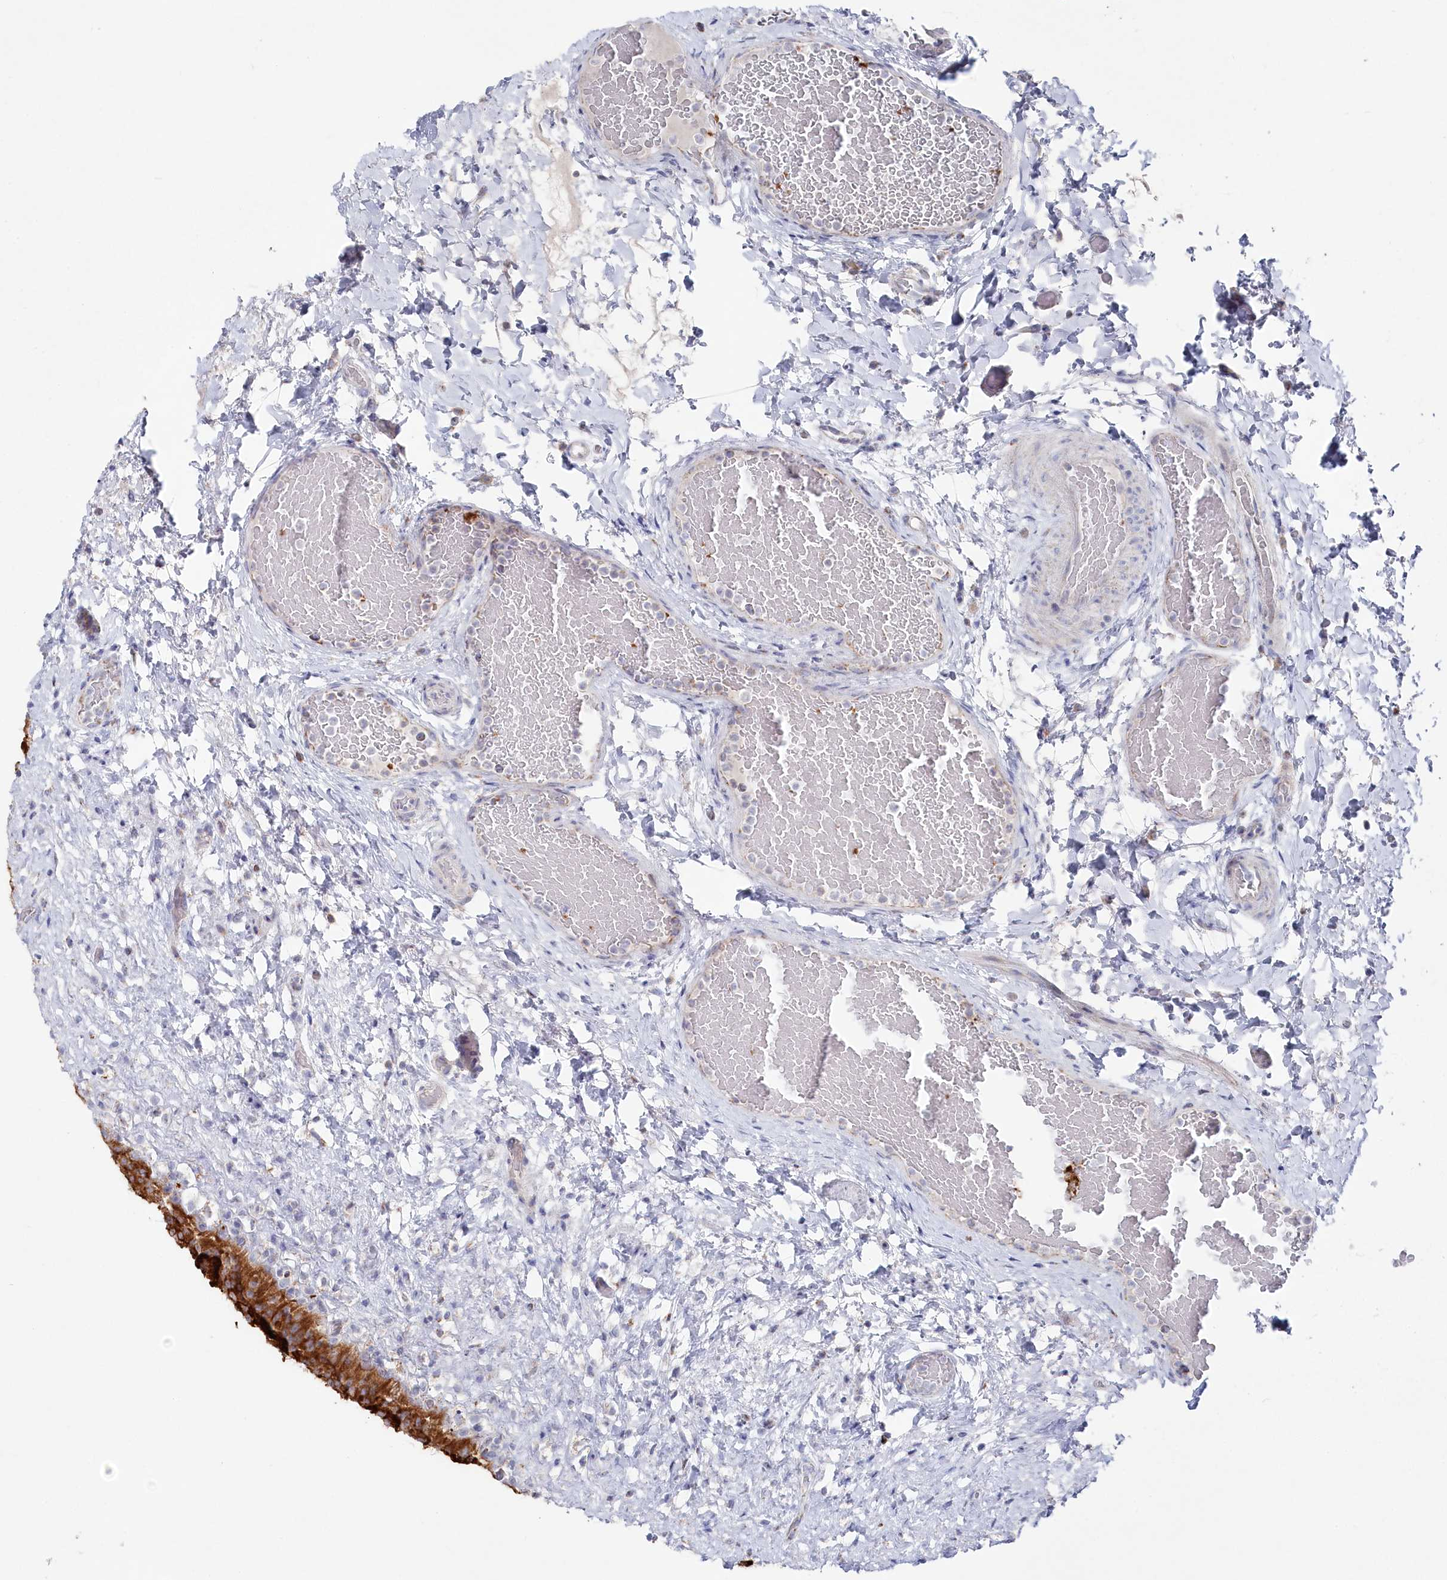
{"staining": {"intensity": "strong", "quantity": ">75%", "location": "cytoplasmic/membranous"}, "tissue": "urinary bladder", "cell_type": "Urothelial cells", "image_type": "normal", "snomed": [{"axis": "morphology", "description": "Normal tissue, NOS"}, {"axis": "topography", "description": "Urinary bladder"}], "caption": "Unremarkable urinary bladder demonstrates strong cytoplasmic/membranous expression in about >75% of urothelial cells Using DAB (brown) and hematoxylin (blue) stains, captured at high magnification using brightfield microscopy..", "gene": "GLS2", "patient": {"sex": "female", "age": 27}}